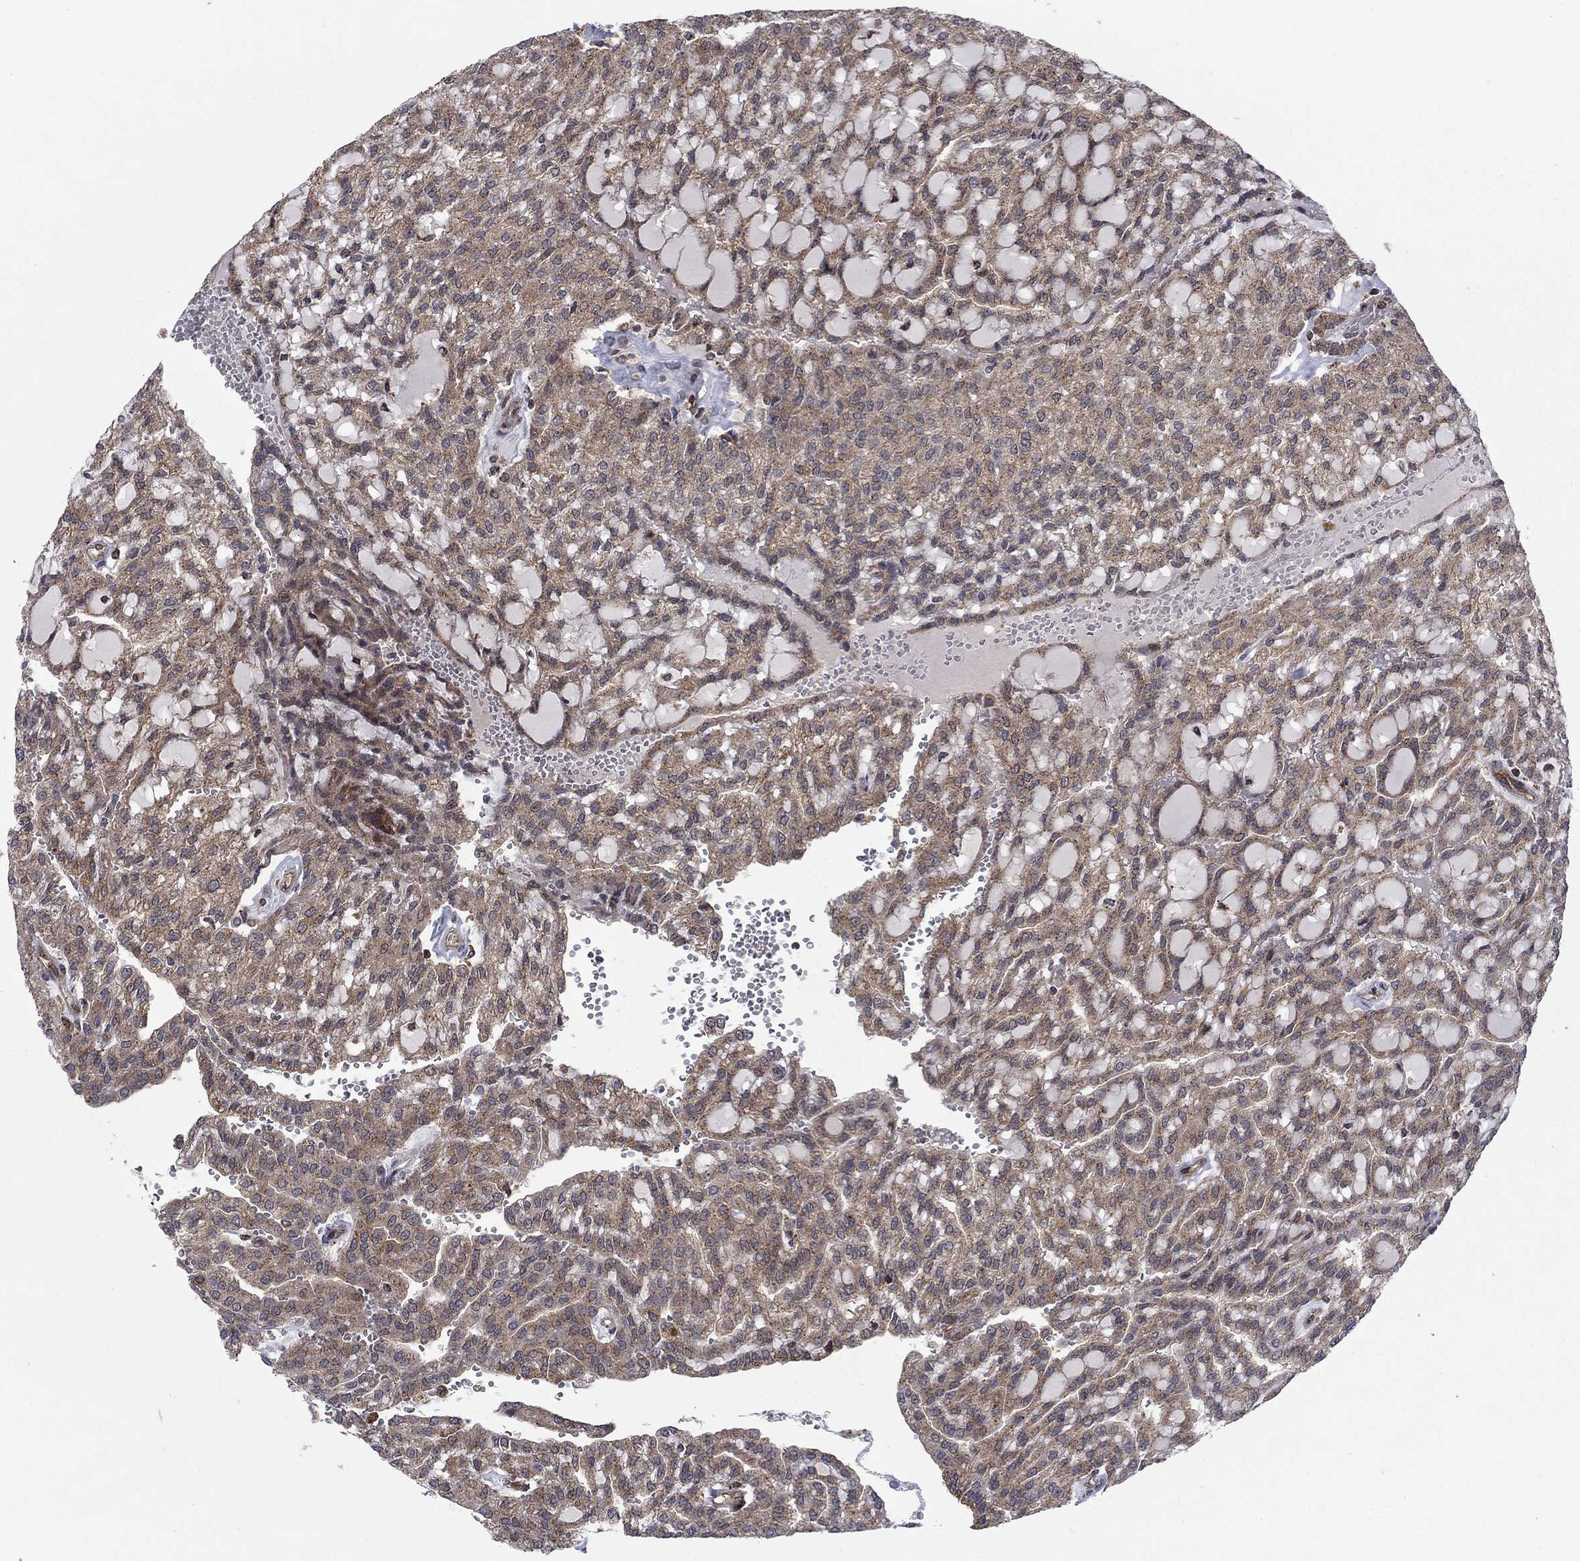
{"staining": {"intensity": "moderate", "quantity": ">75%", "location": "cytoplasmic/membranous"}, "tissue": "renal cancer", "cell_type": "Tumor cells", "image_type": "cancer", "snomed": [{"axis": "morphology", "description": "Adenocarcinoma, NOS"}, {"axis": "topography", "description": "Kidney"}], "caption": "Renal cancer stained for a protein exhibits moderate cytoplasmic/membranous positivity in tumor cells.", "gene": "IFI35", "patient": {"sex": "male", "age": 63}}